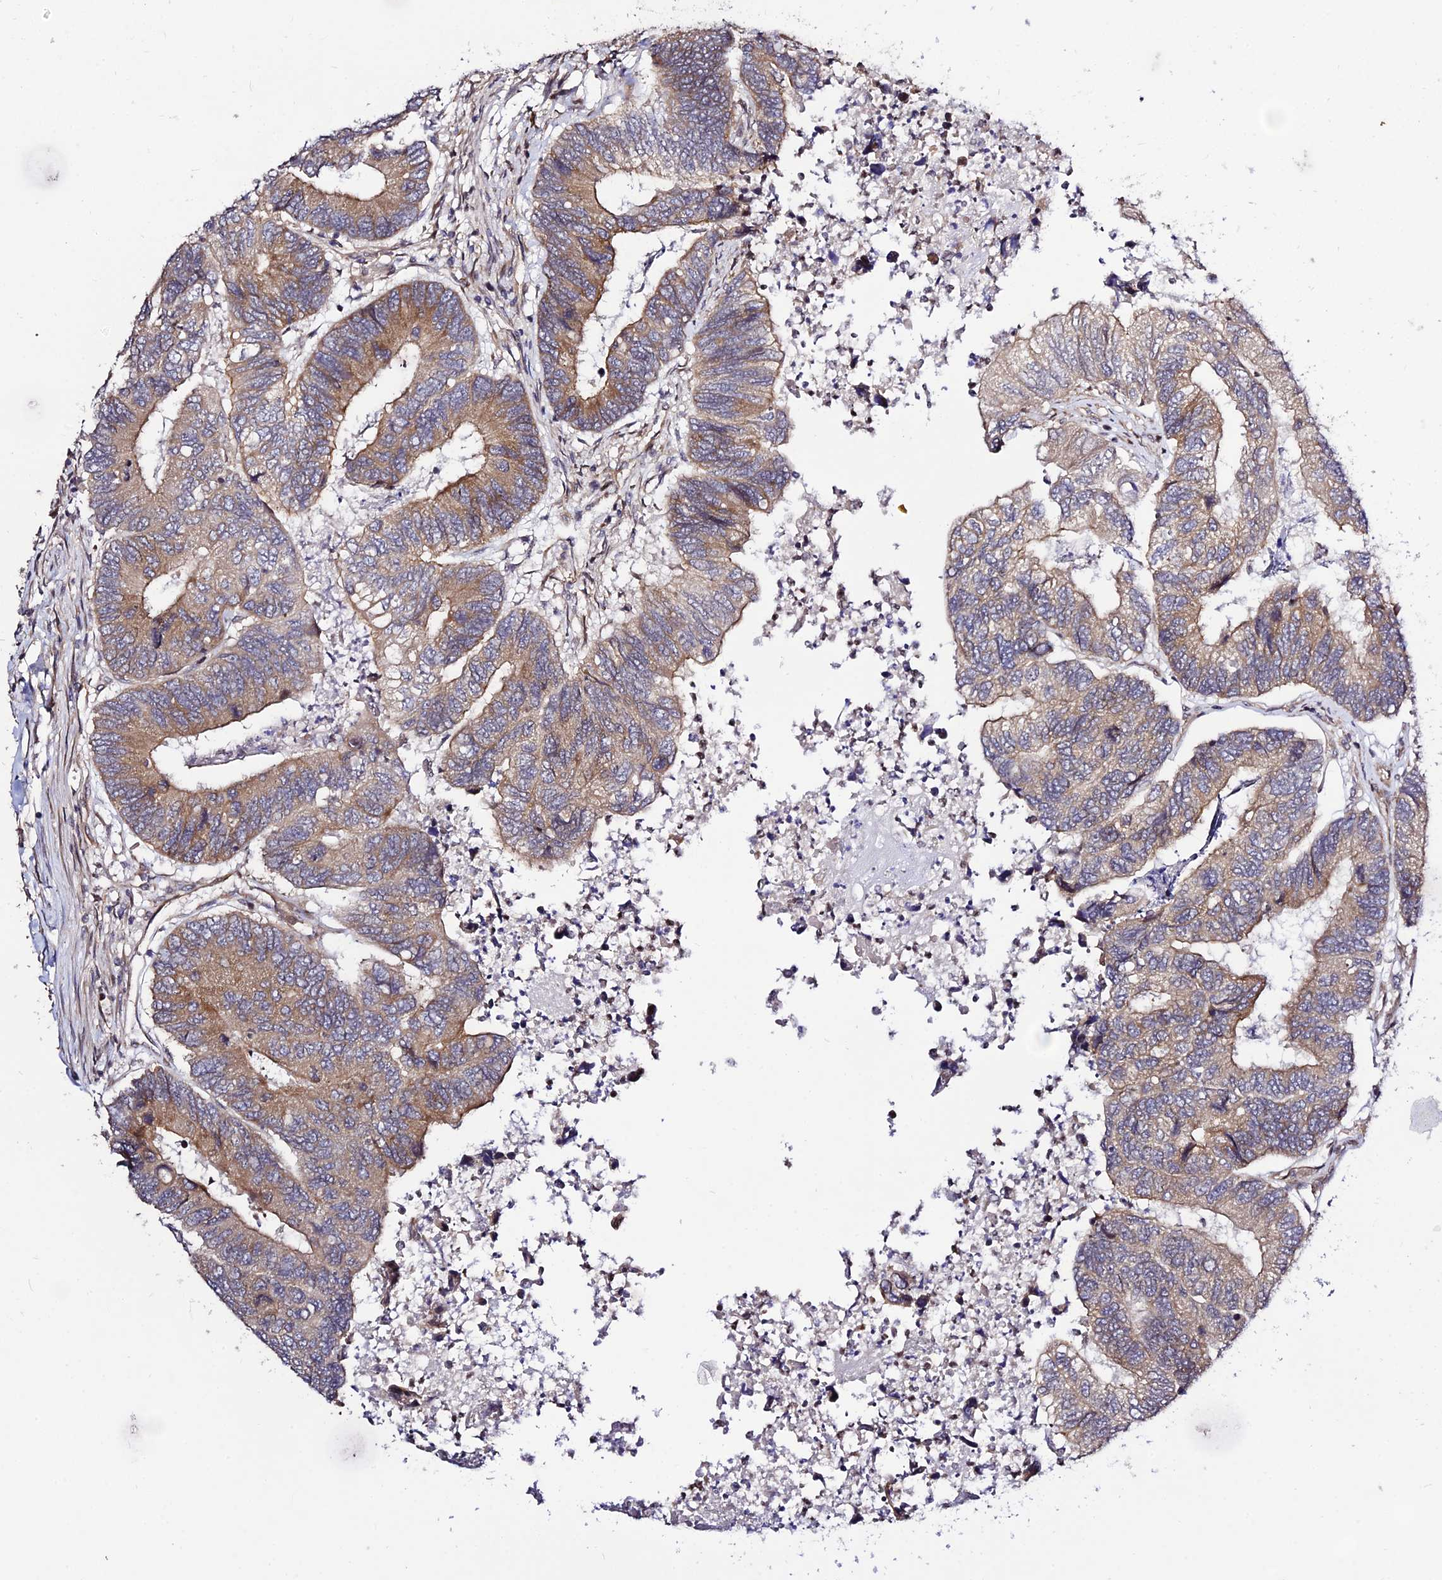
{"staining": {"intensity": "moderate", "quantity": ">75%", "location": "cytoplasmic/membranous"}, "tissue": "colorectal cancer", "cell_type": "Tumor cells", "image_type": "cancer", "snomed": [{"axis": "morphology", "description": "Adenocarcinoma, NOS"}, {"axis": "topography", "description": "Colon"}], "caption": "Immunohistochemistry (IHC) photomicrograph of neoplastic tissue: adenocarcinoma (colorectal) stained using IHC shows medium levels of moderate protein expression localized specifically in the cytoplasmic/membranous of tumor cells, appearing as a cytoplasmic/membranous brown color.", "gene": "SMG6", "patient": {"sex": "female", "age": 67}}